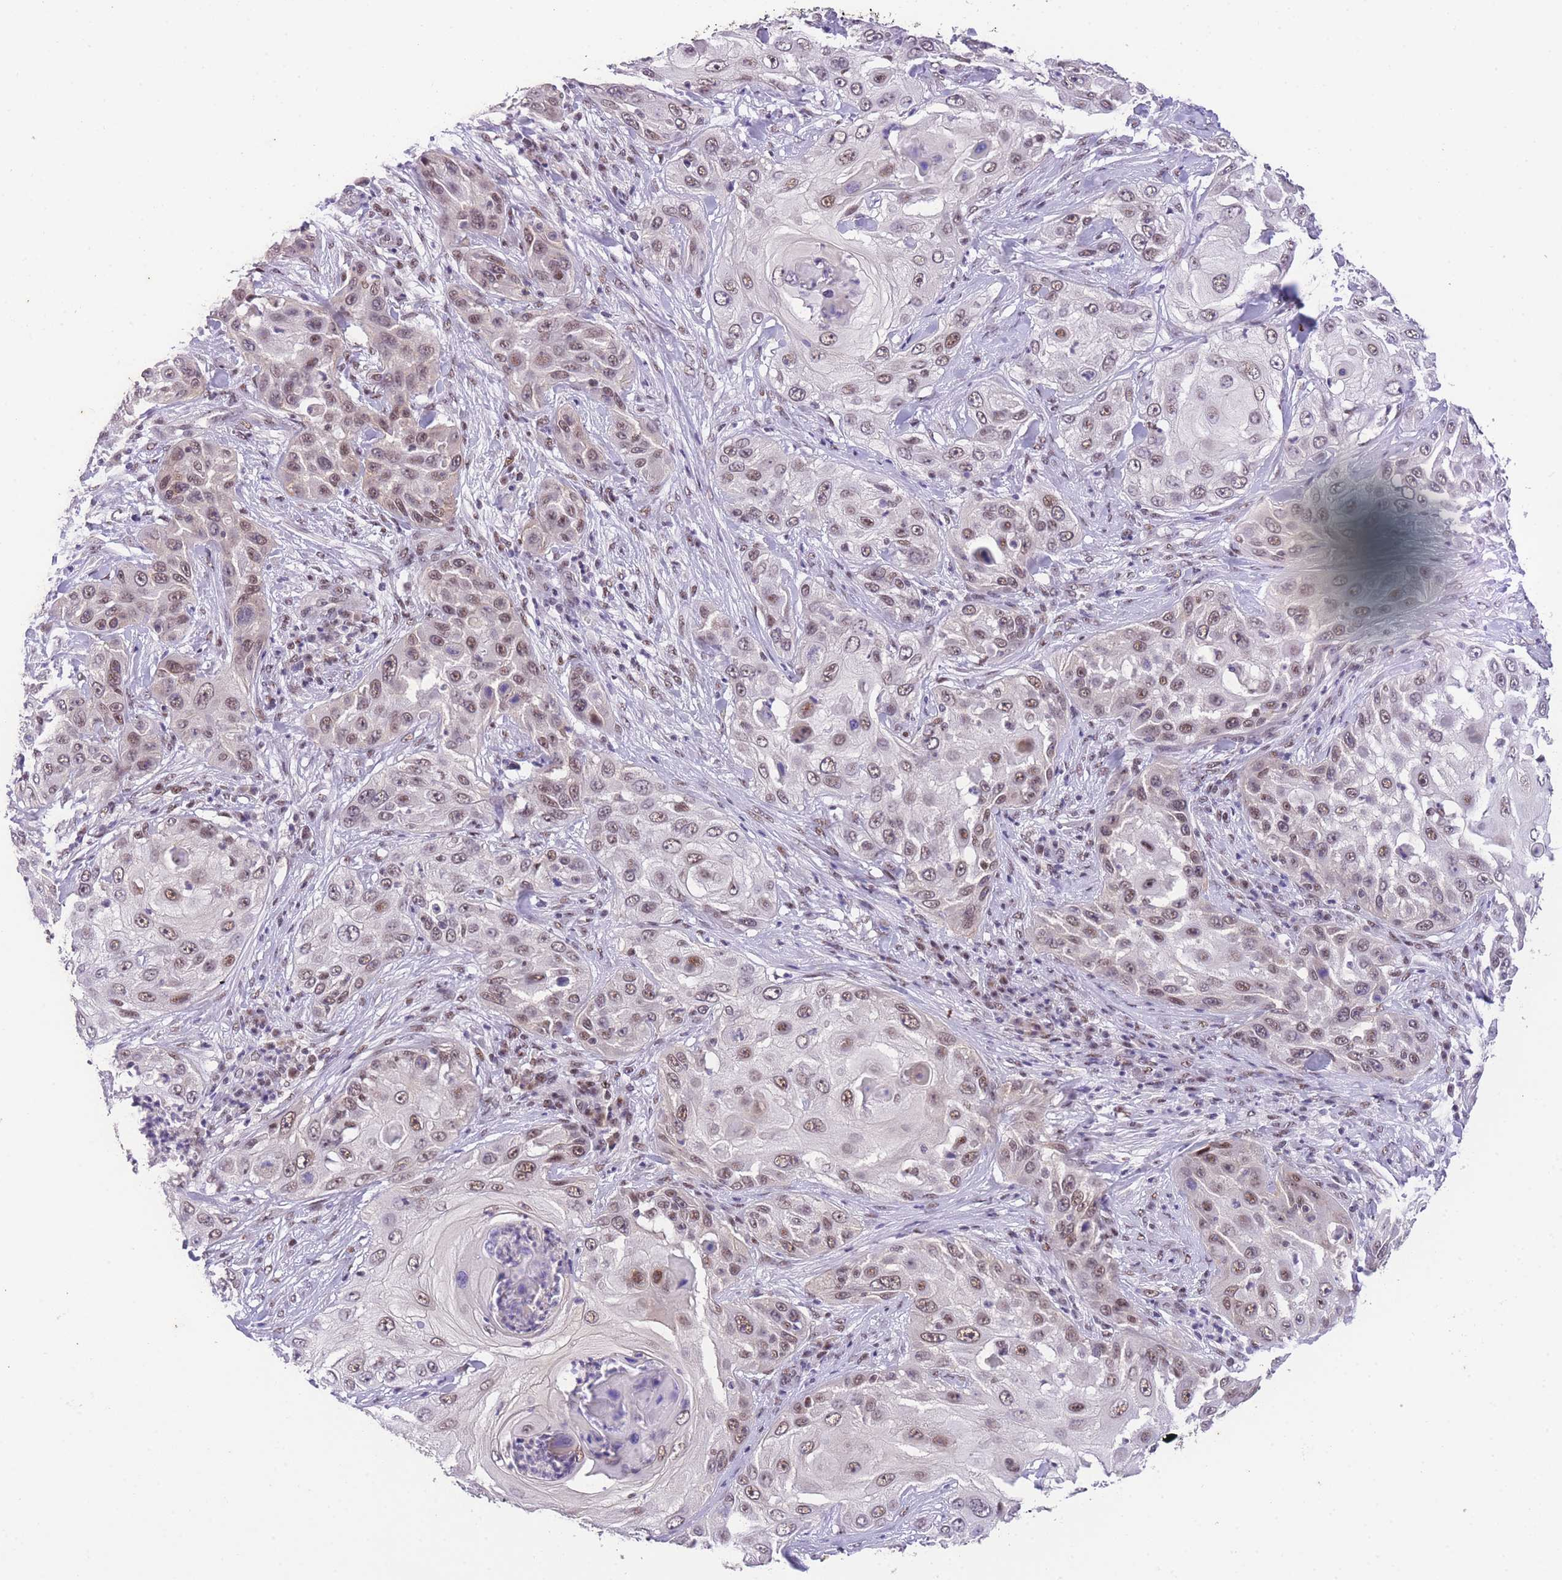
{"staining": {"intensity": "moderate", "quantity": "25%-75%", "location": "nuclear"}, "tissue": "skin cancer", "cell_type": "Tumor cells", "image_type": "cancer", "snomed": [{"axis": "morphology", "description": "Squamous cell carcinoma, NOS"}, {"axis": "topography", "description": "Skin"}], "caption": "IHC staining of squamous cell carcinoma (skin), which displays medium levels of moderate nuclear expression in about 25%-75% of tumor cells indicating moderate nuclear protein staining. The staining was performed using DAB (brown) for protein detection and nuclei were counterstained in hematoxylin (blue).", "gene": "SLC35F2", "patient": {"sex": "female", "age": 44}}